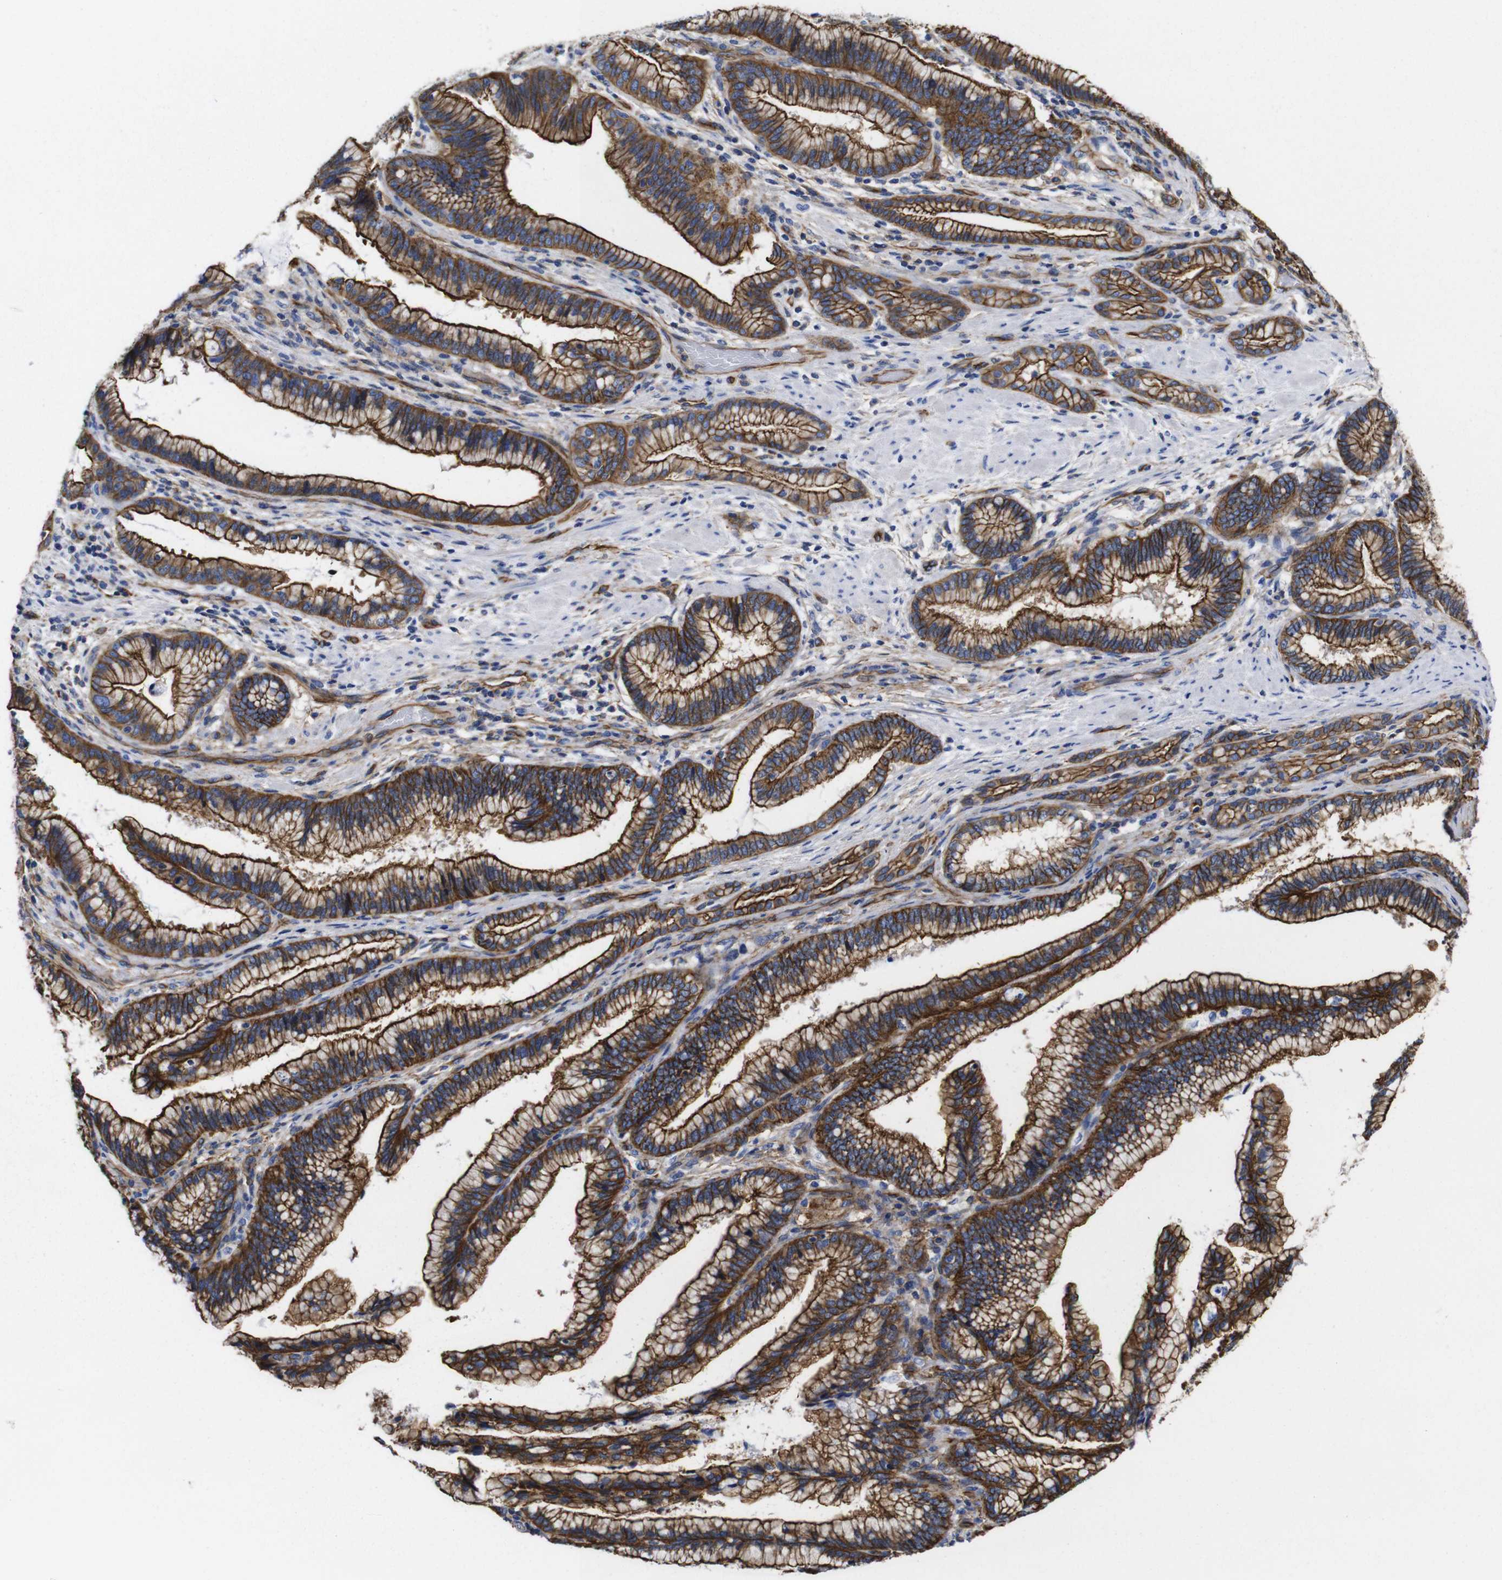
{"staining": {"intensity": "strong", "quantity": ">75%", "location": "cytoplasmic/membranous"}, "tissue": "pancreatic cancer", "cell_type": "Tumor cells", "image_type": "cancer", "snomed": [{"axis": "morphology", "description": "Adenocarcinoma, NOS"}, {"axis": "topography", "description": "Pancreas"}], "caption": "Protein staining of adenocarcinoma (pancreatic) tissue demonstrates strong cytoplasmic/membranous staining in about >75% of tumor cells.", "gene": "SPTBN1", "patient": {"sex": "female", "age": 64}}